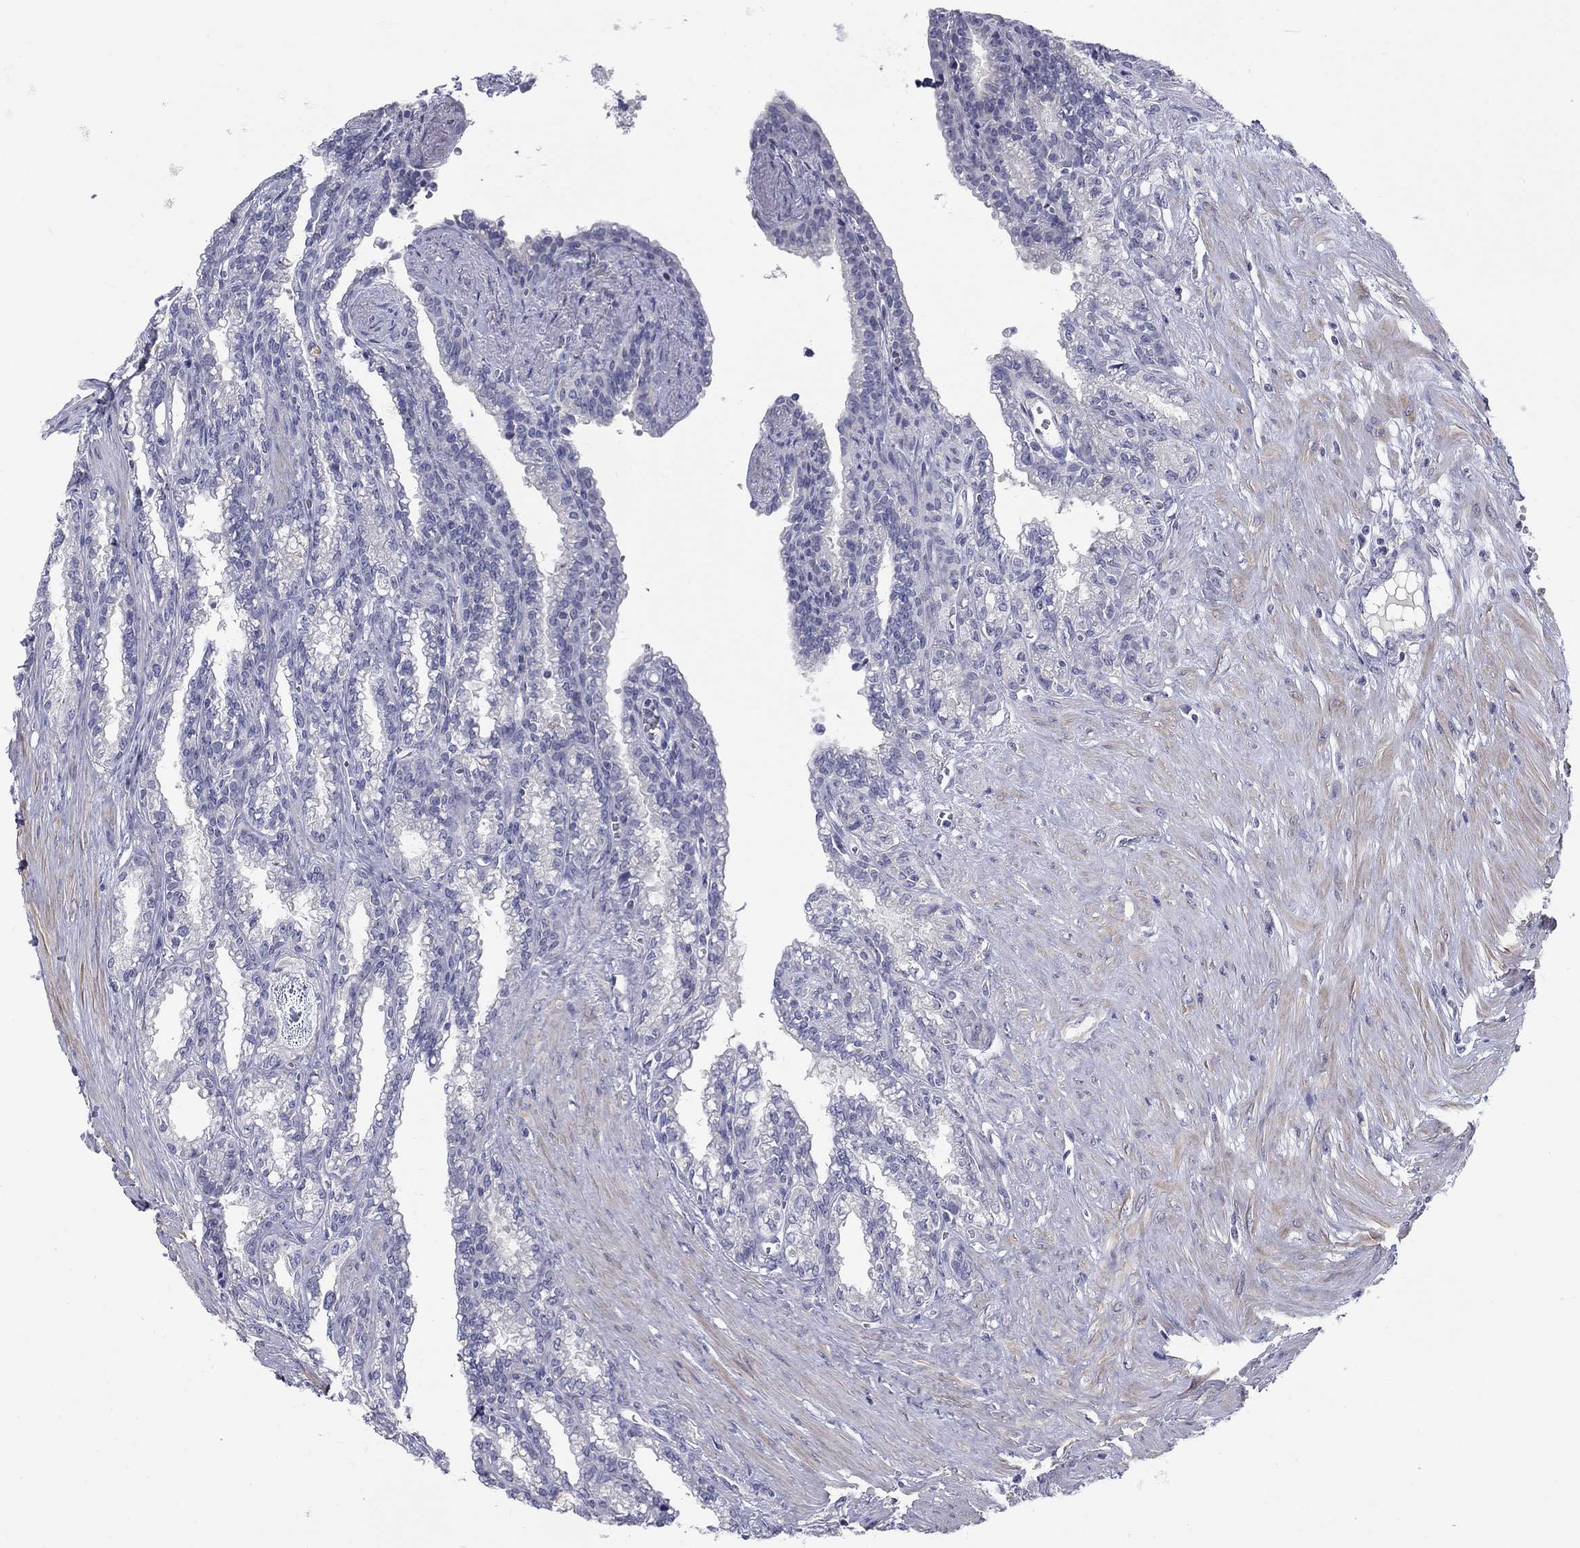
{"staining": {"intensity": "negative", "quantity": "none", "location": "none"}, "tissue": "seminal vesicle", "cell_type": "Glandular cells", "image_type": "normal", "snomed": [{"axis": "morphology", "description": "Normal tissue, NOS"}, {"axis": "morphology", "description": "Urothelial carcinoma, NOS"}, {"axis": "topography", "description": "Urinary bladder"}, {"axis": "topography", "description": "Seminal veicle"}], "caption": "Seminal vesicle stained for a protein using IHC shows no expression glandular cells.", "gene": "CACNA1A", "patient": {"sex": "male", "age": 76}}